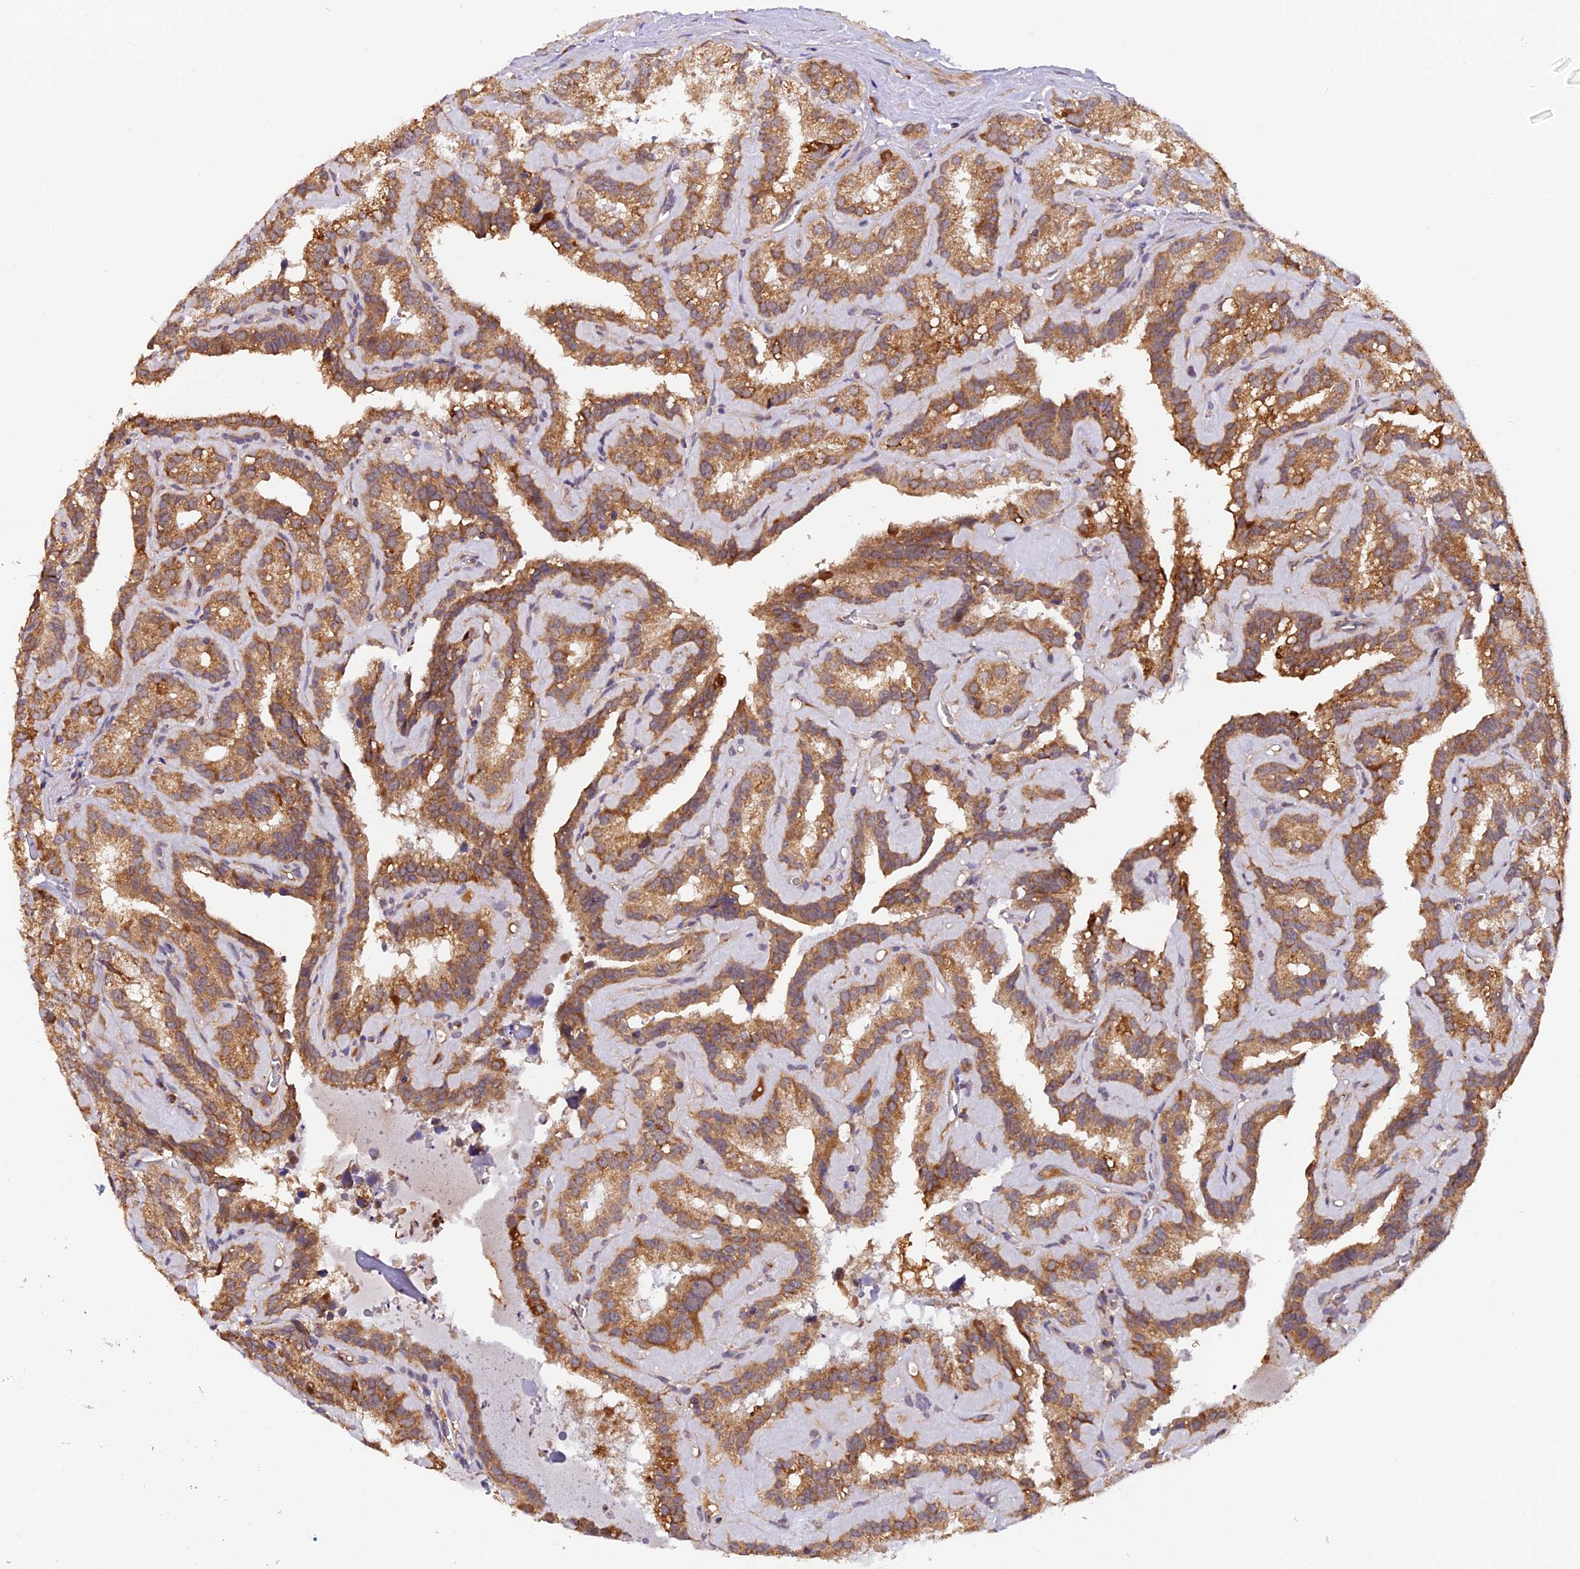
{"staining": {"intensity": "moderate", "quantity": ">75%", "location": "cytoplasmic/membranous"}, "tissue": "seminal vesicle", "cell_type": "Glandular cells", "image_type": "normal", "snomed": [{"axis": "morphology", "description": "Normal tissue, NOS"}, {"axis": "topography", "description": "Prostate"}, {"axis": "topography", "description": "Seminal veicle"}], "caption": "DAB immunohistochemical staining of unremarkable human seminal vesicle displays moderate cytoplasmic/membranous protein positivity in approximately >75% of glandular cells.", "gene": "MNS1", "patient": {"sex": "male", "age": 59}}